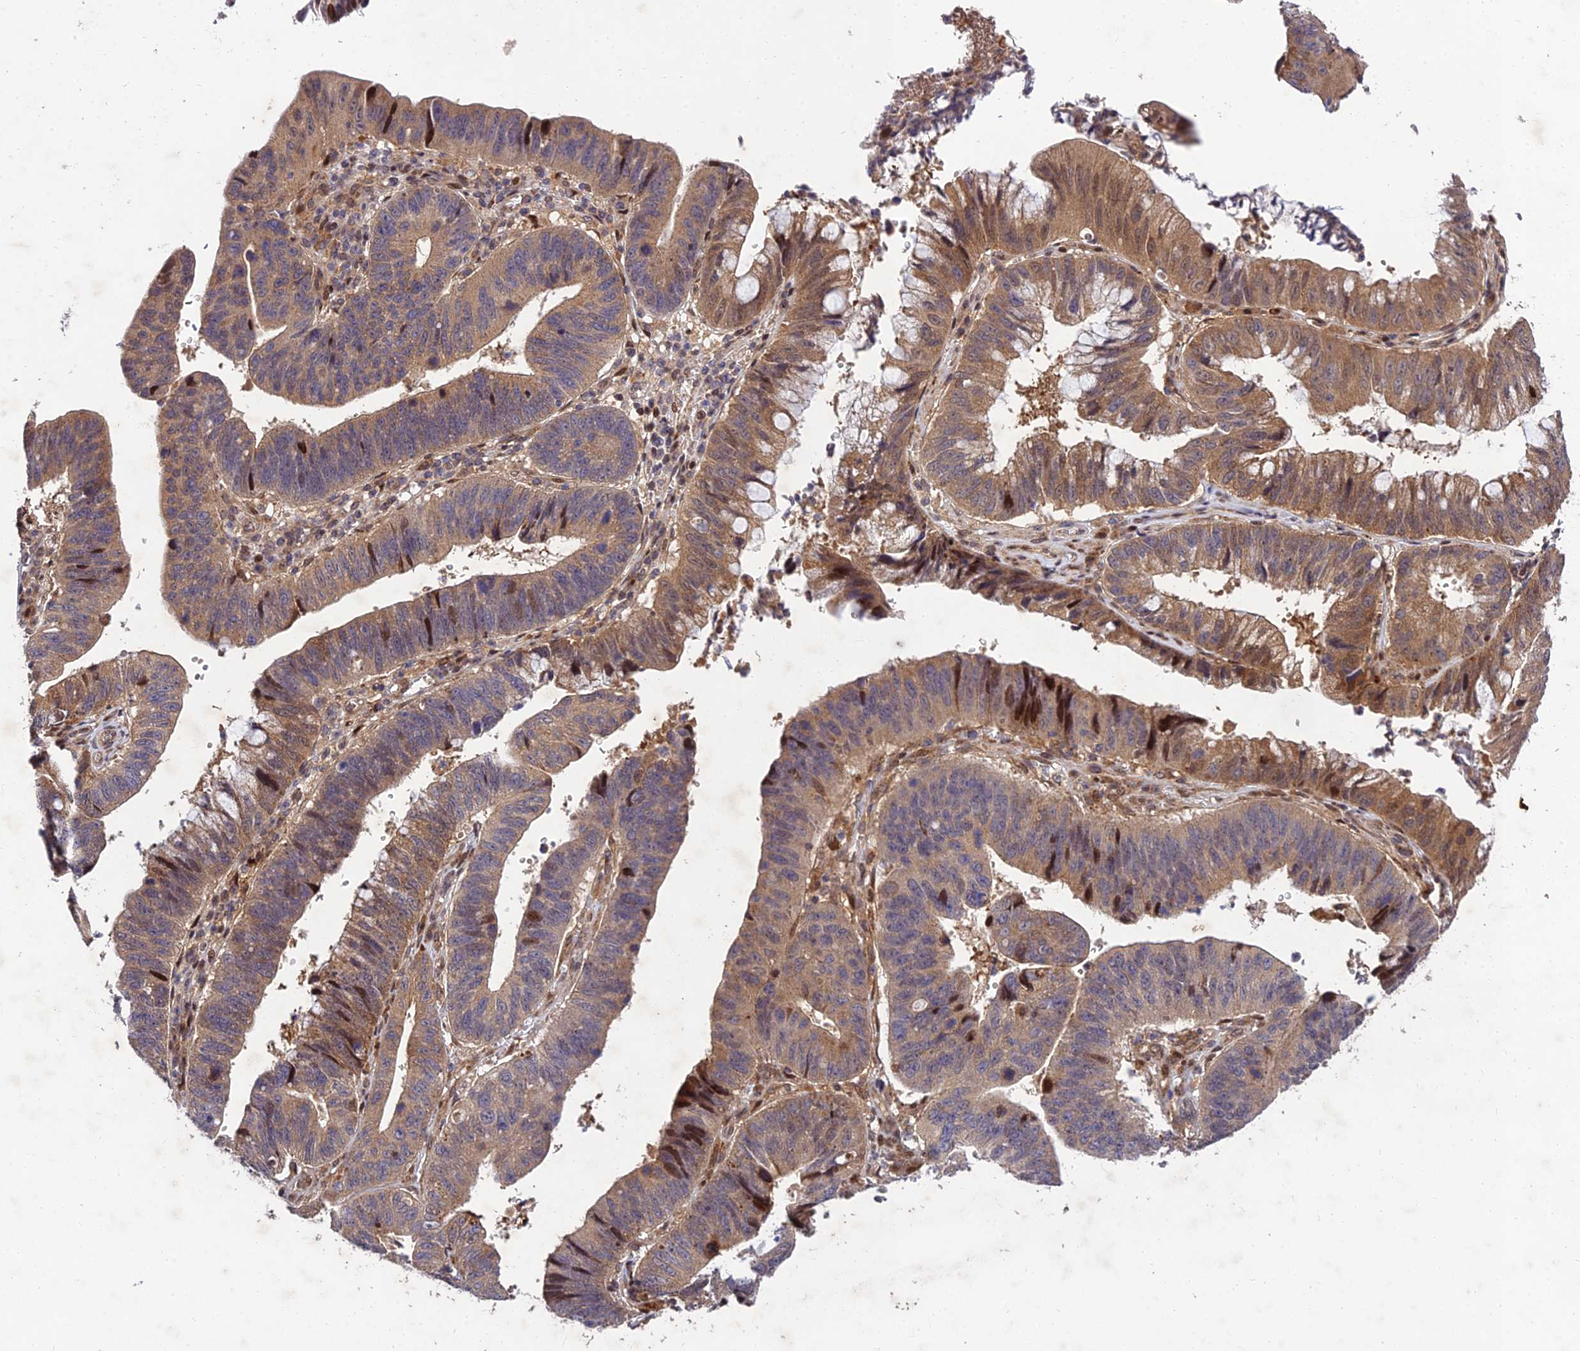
{"staining": {"intensity": "strong", "quantity": "<25%", "location": "cytoplasmic/membranous,nuclear"}, "tissue": "stomach cancer", "cell_type": "Tumor cells", "image_type": "cancer", "snomed": [{"axis": "morphology", "description": "Adenocarcinoma, NOS"}, {"axis": "topography", "description": "Stomach"}], "caption": "The immunohistochemical stain labels strong cytoplasmic/membranous and nuclear expression in tumor cells of stomach cancer (adenocarcinoma) tissue. (IHC, brightfield microscopy, high magnification).", "gene": "MKKS", "patient": {"sex": "male", "age": 59}}